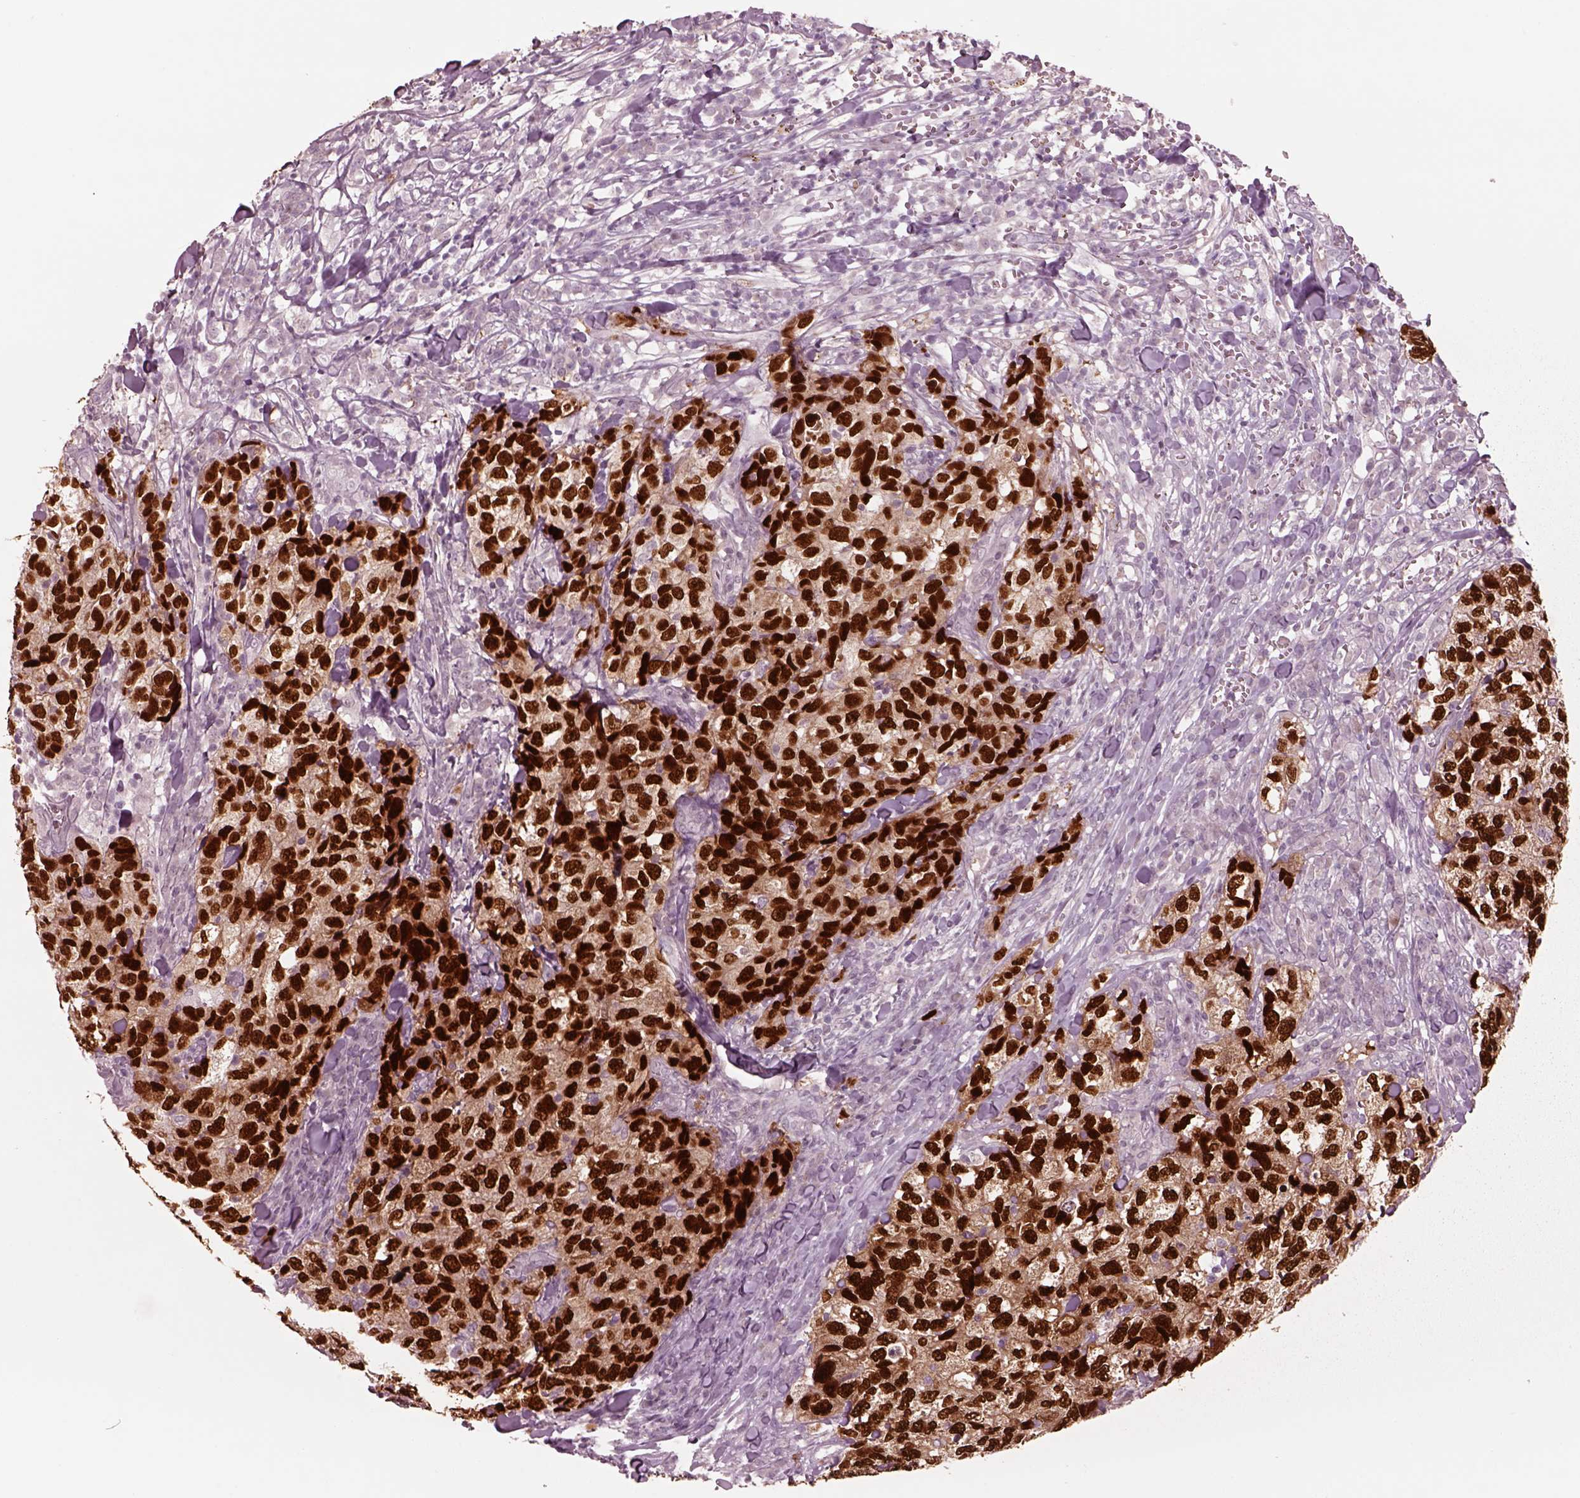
{"staining": {"intensity": "strong", "quantity": ">75%", "location": "nuclear"}, "tissue": "breast cancer", "cell_type": "Tumor cells", "image_type": "cancer", "snomed": [{"axis": "morphology", "description": "Duct carcinoma"}, {"axis": "topography", "description": "Breast"}], "caption": "The image demonstrates immunohistochemical staining of breast intraductal carcinoma. There is strong nuclear expression is seen in about >75% of tumor cells.", "gene": "SOX9", "patient": {"sex": "female", "age": 30}}